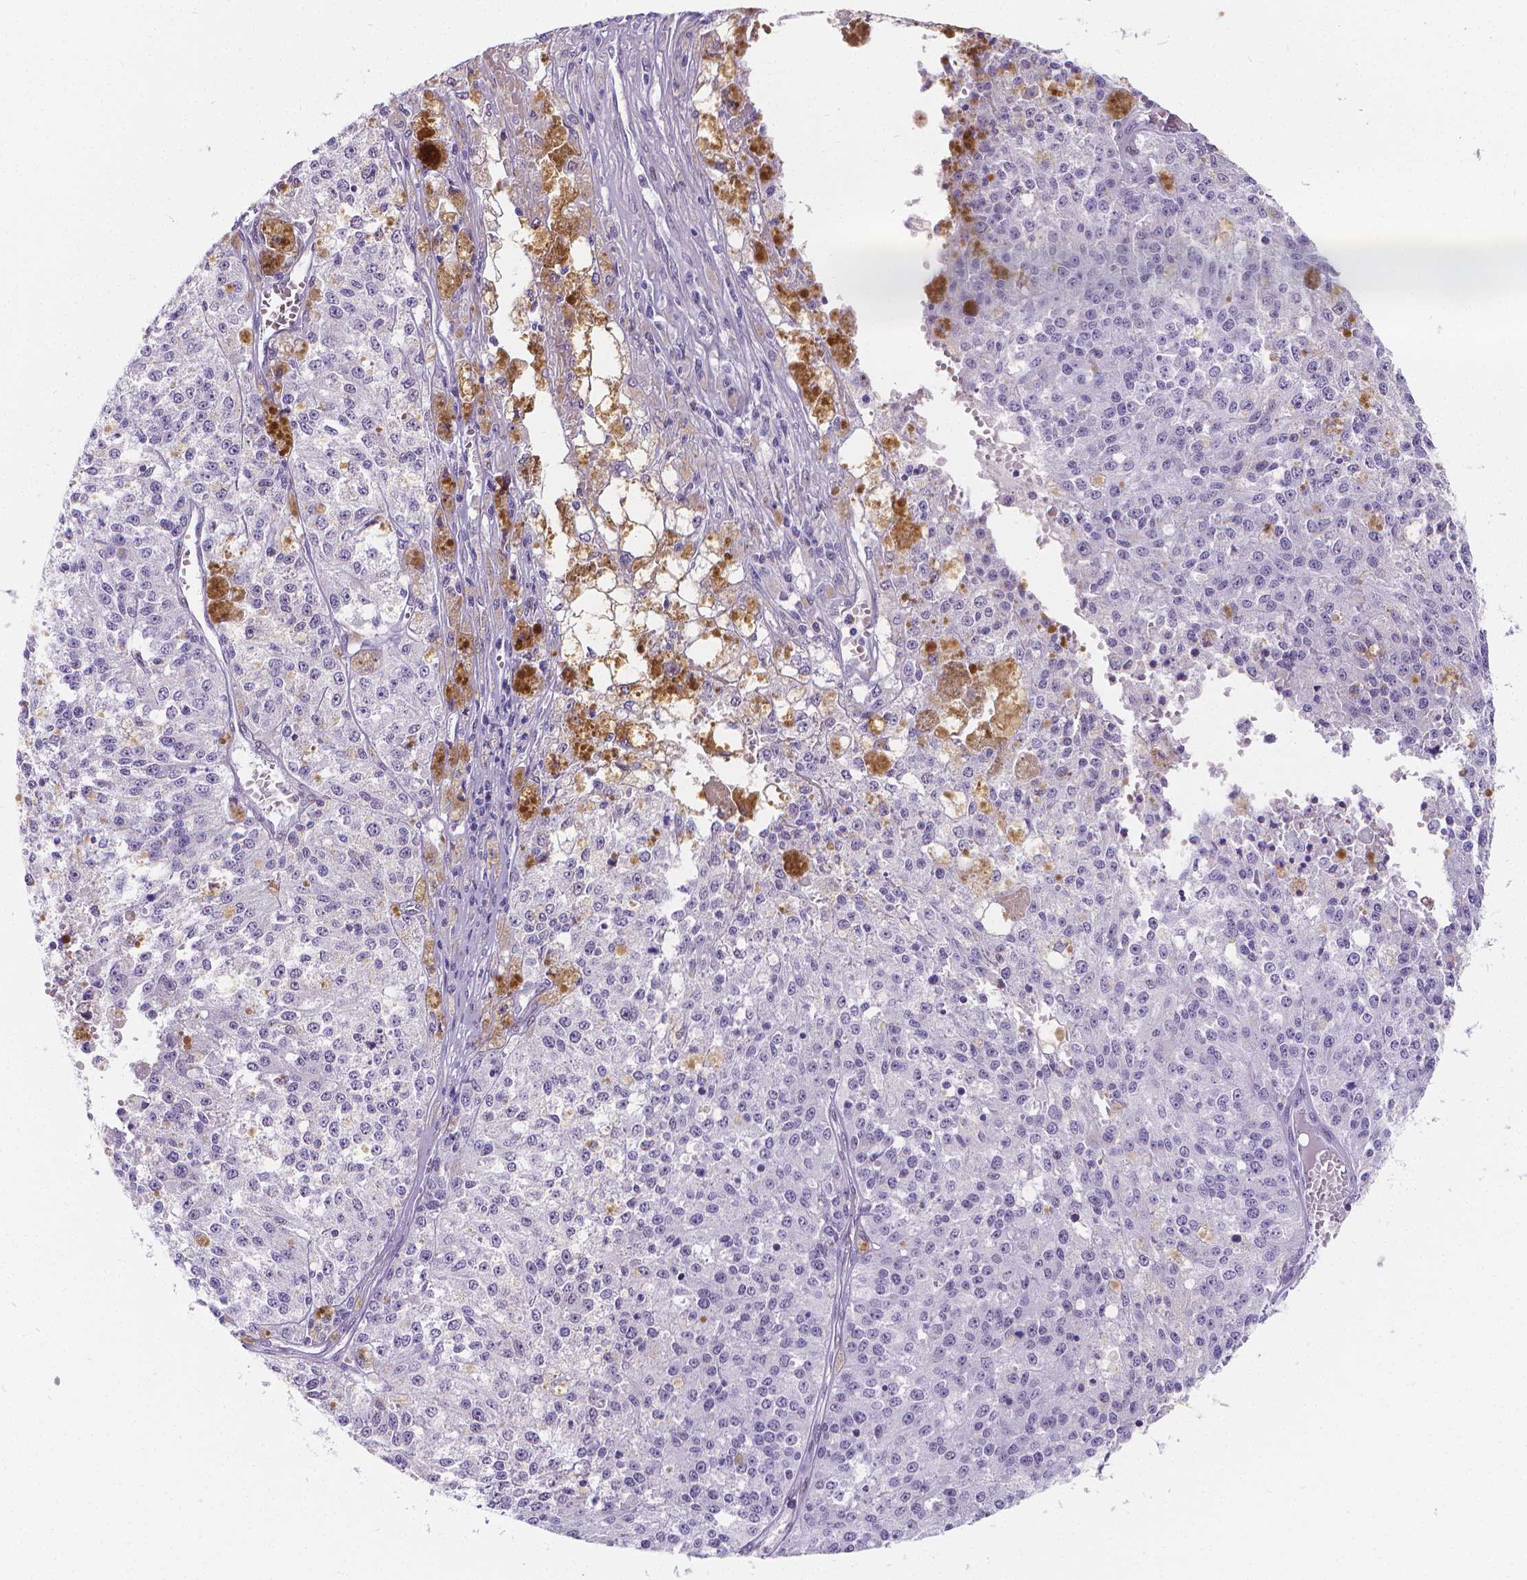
{"staining": {"intensity": "negative", "quantity": "none", "location": "none"}, "tissue": "melanoma", "cell_type": "Tumor cells", "image_type": "cancer", "snomed": [{"axis": "morphology", "description": "Malignant melanoma, Metastatic site"}, {"axis": "topography", "description": "Lymph node"}], "caption": "DAB (3,3'-diaminobenzidine) immunohistochemical staining of human melanoma demonstrates no significant staining in tumor cells.", "gene": "MEF2C", "patient": {"sex": "female", "age": 64}}